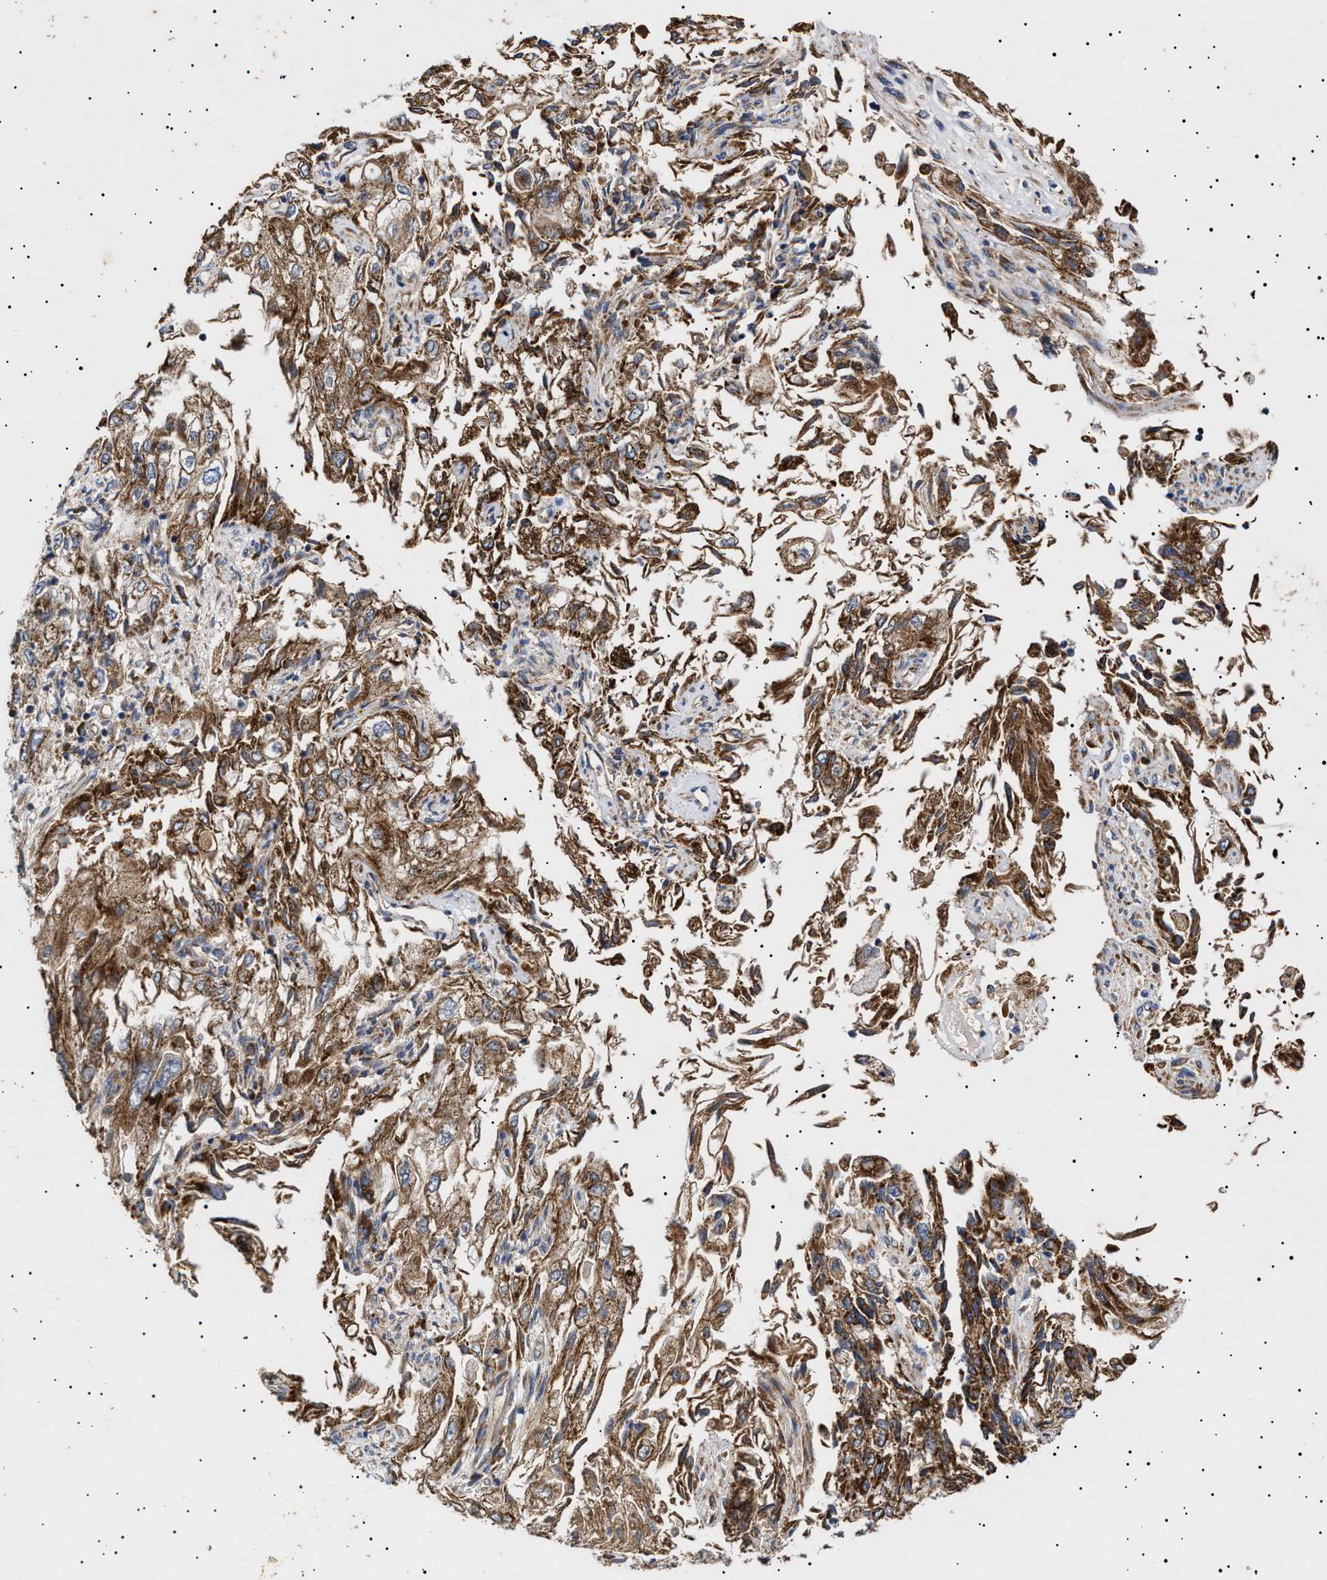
{"staining": {"intensity": "moderate", "quantity": ">75%", "location": "cytoplasmic/membranous"}, "tissue": "endometrial cancer", "cell_type": "Tumor cells", "image_type": "cancer", "snomed": [{"axis": "morphology", "description": "Adenocarcinoma, NOS"}, {"axis": "topography", "description": "Endometrium"}], "caption": "Protein analysis of adenocarcinoma (endometrial) tissue displays moderate cytoplasmic/membranous positivity in approximately >75% of tumor cells.", "gene": "MRPL10", "patient": {"sex": "female", "age": 49}}